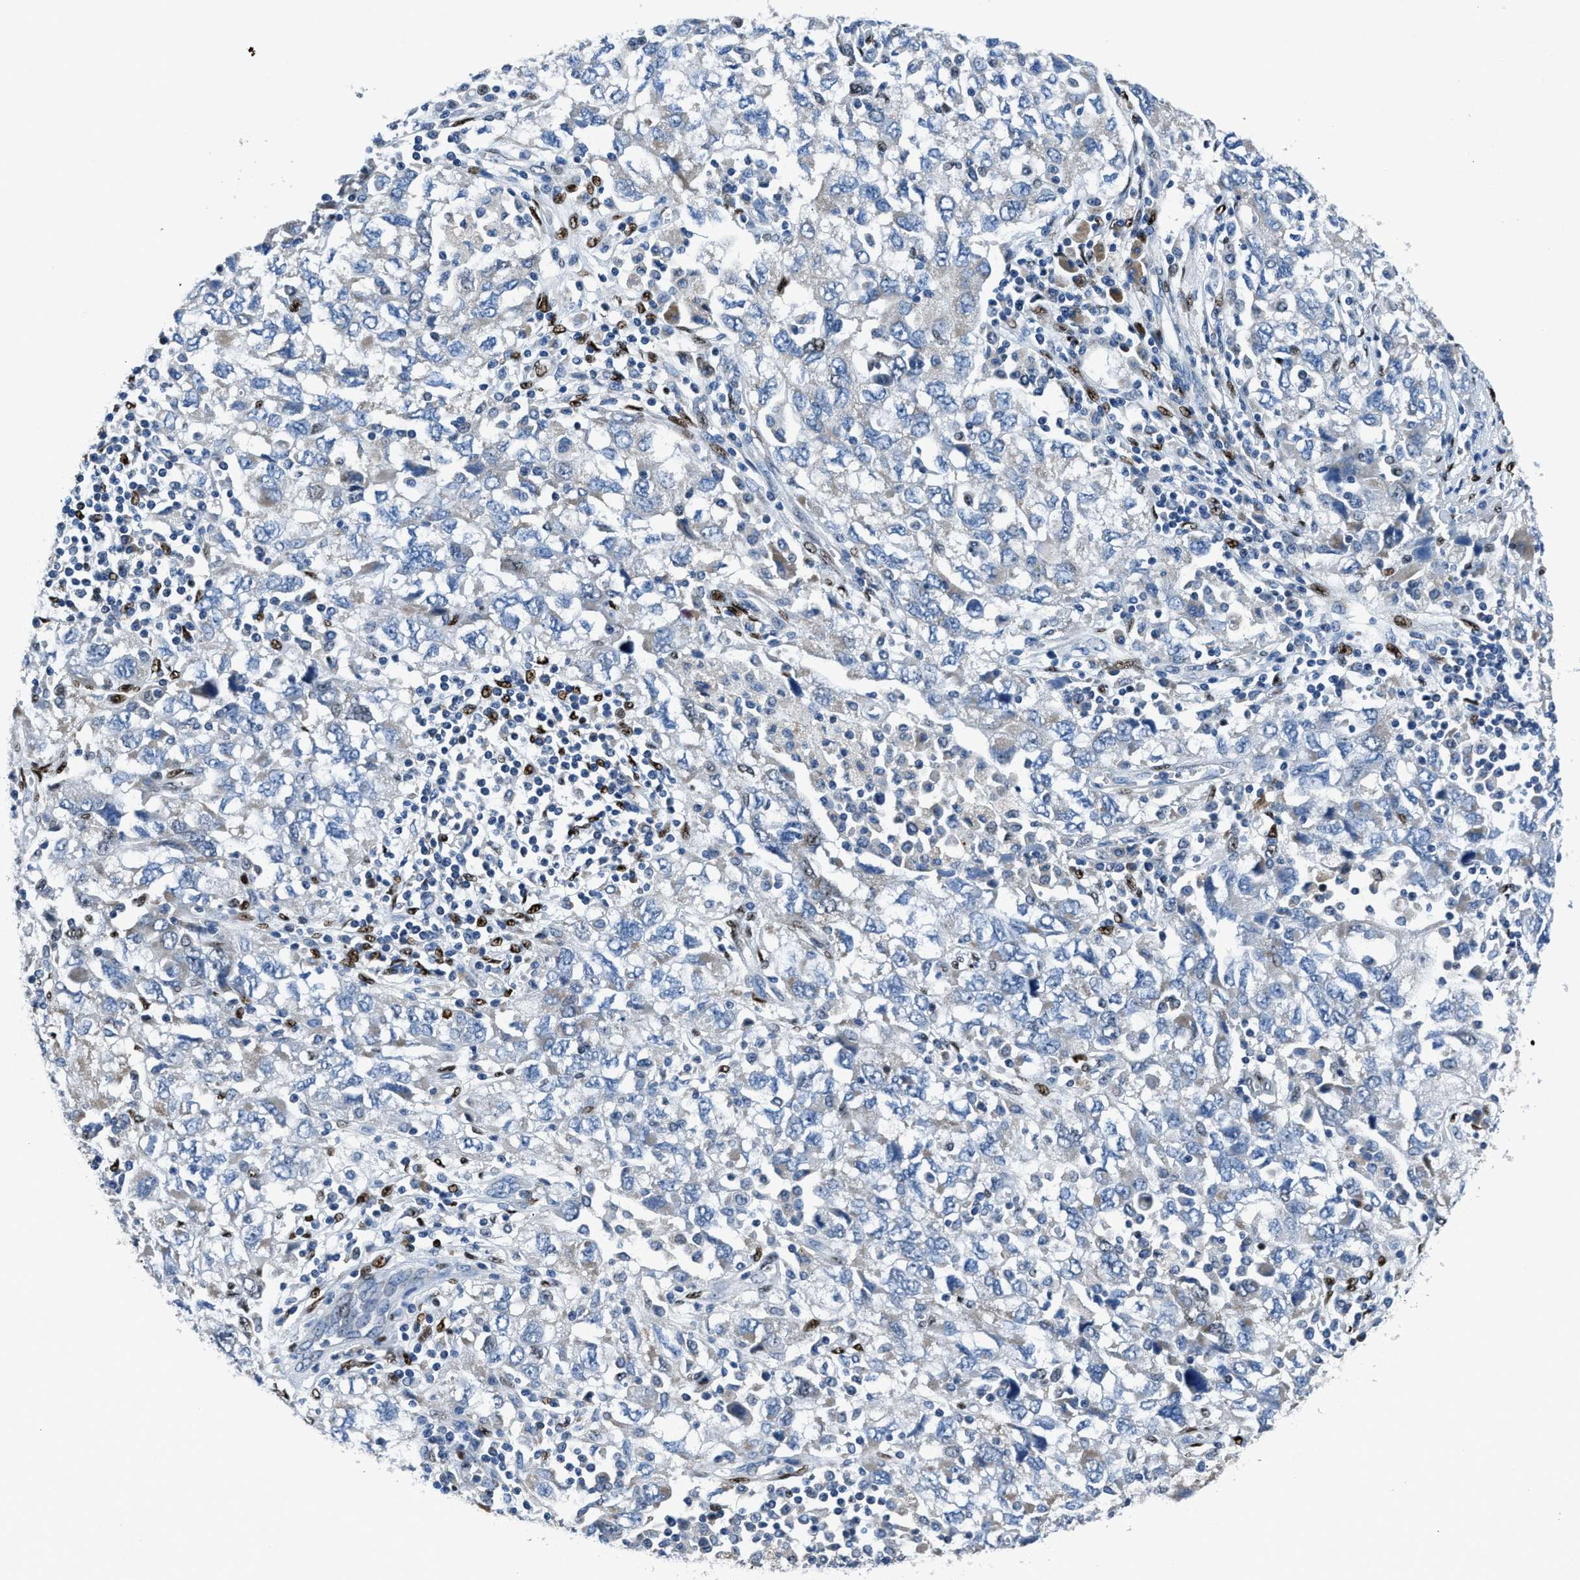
{"staining": {"intensity": "negative", "quantity": "none", "location": "none"}, "tissue": "ovarian cancer", "cell_type": "Tumor cells", "image_type": "cancer", "snomed": [{"axis": "morphology", "description": "Carcinoma, NOS"}, {"axis": "morphology", "description": "Cystadenocarcinoma, serous, NOS"}, {"axis": "topography", "description": "Ovary"}], "caption": "Tumor cells are negative for protein expression in human ovarian cancer.", "gene": "EGR1", "patient": {"sex": "female", "age": 69}}